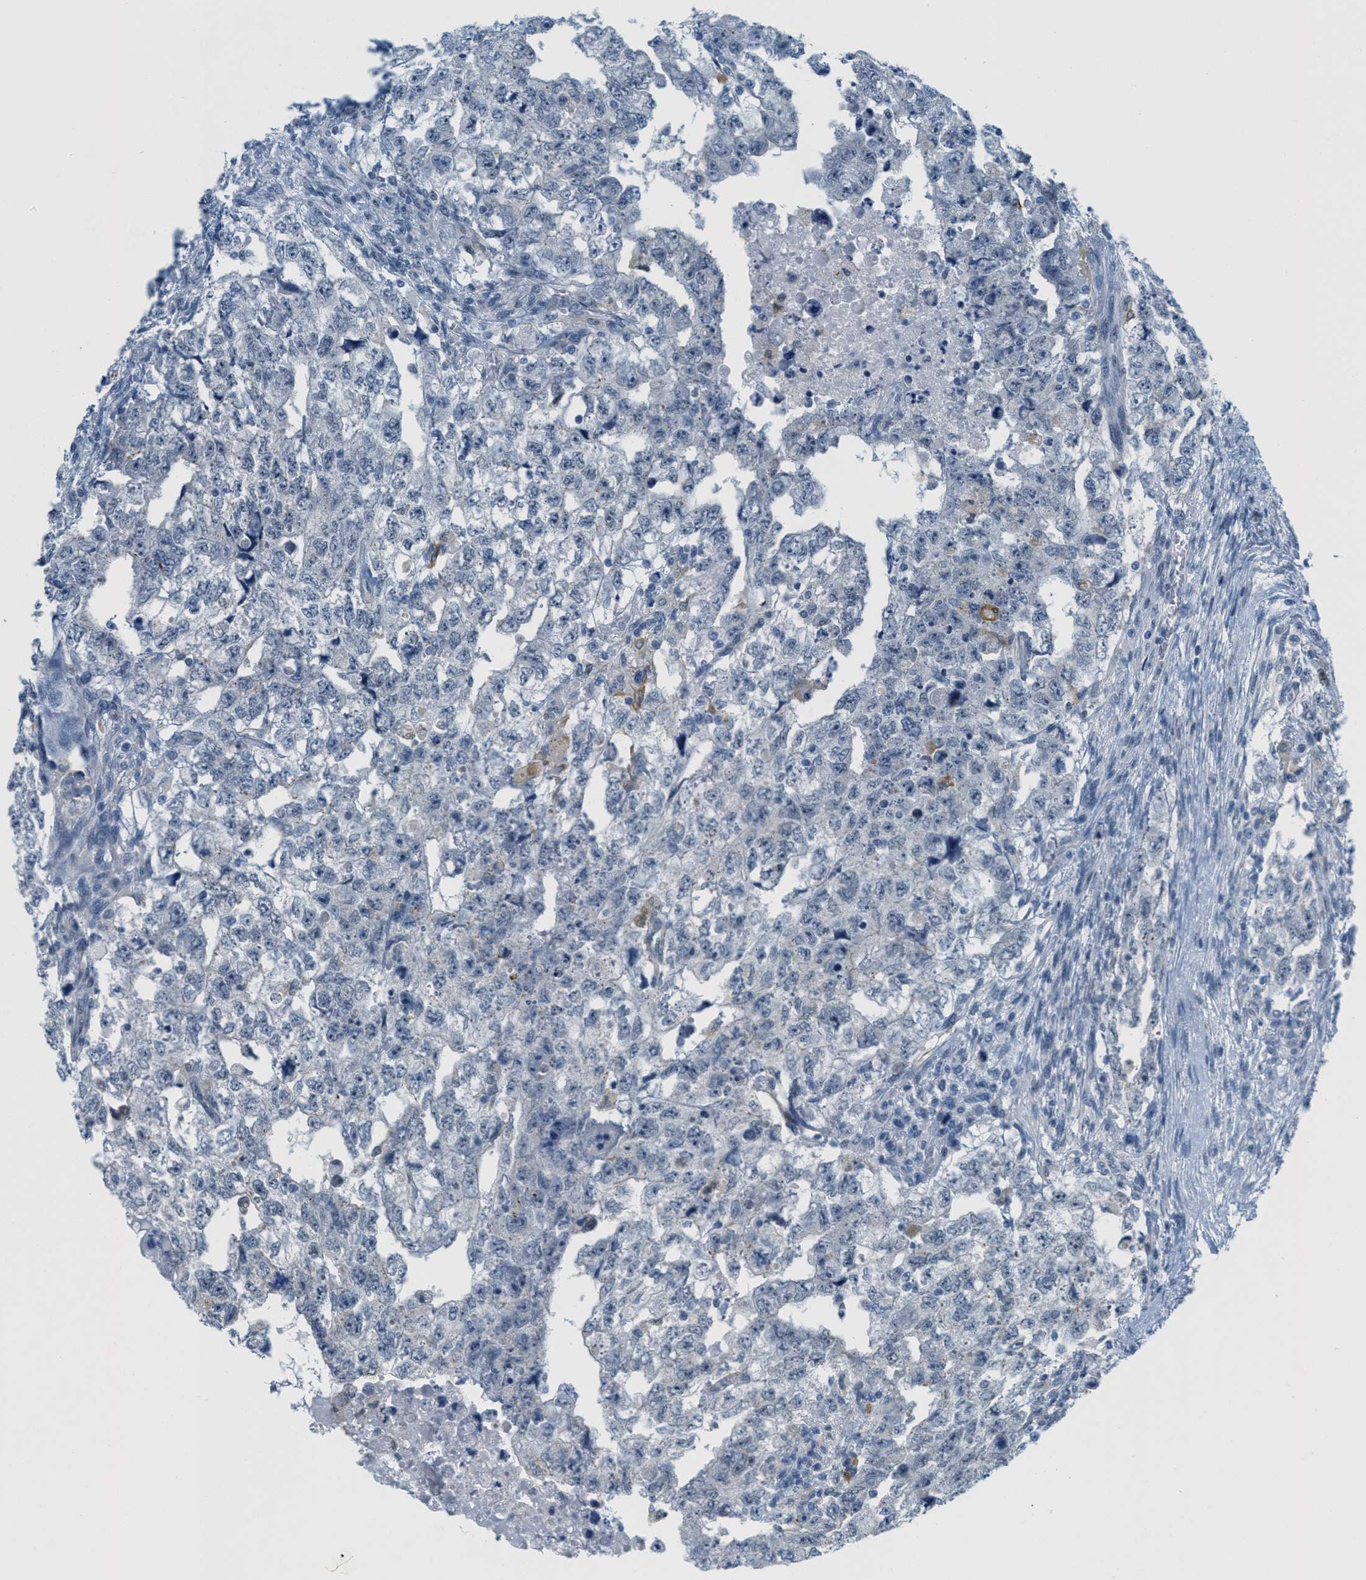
{"staining": {"intensity": "negative", "quantity": "none", "location": "none"}, "tissue": "testis cancer", "cell_type": "Tumor cells", "image_type": "cancer", "snomed": [{"axis": "morphology", "description": "Carcinoma, Embryonal, NOS"}, {"axis": "topography", "description": "Testis"}], "caption": "Tumor cells are negative for protein expression in human testis cancer.", "gene": "HS3ST2", "patient": {"sex": "male", "age": 36}}